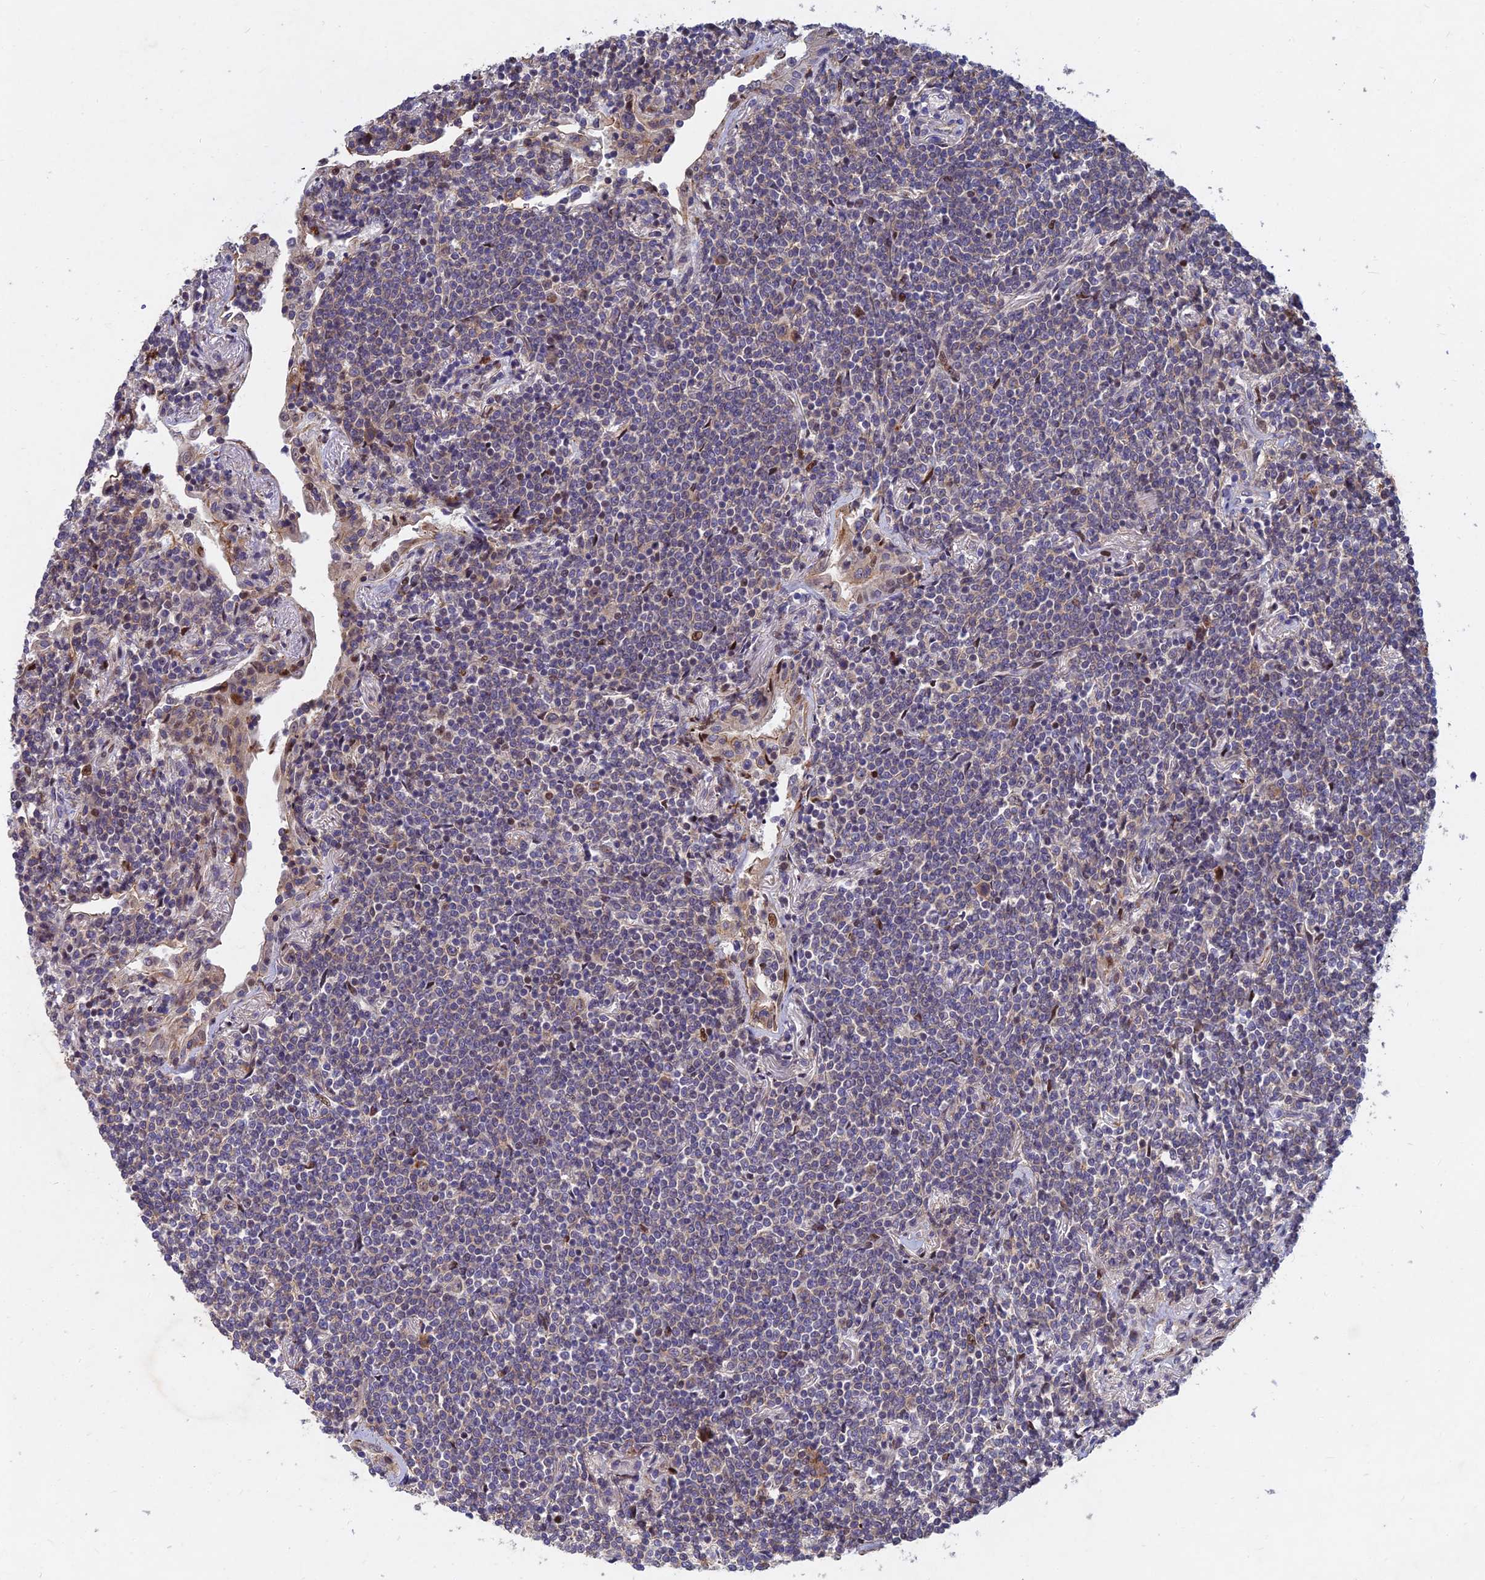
{"staining": {"intensity": "negative", "quantity": "none", "location": "none"}, "tissue": "lymphoma", "cell_type": "Tumor cells", "image_type": "cancer", "snomed": [{"axis": "morphology", "description": "Malignant lymphoma, non-Hodgkin's type, Low grade"}, {"axis": "topography", "description": "Lung"}], "caption": "An immunohistochemistry micrograph of low-grade malignant lymphoma, non-Hodgkin's type is shown. There is no staining in tumor cells of low-grade malignant lymphoma, non-Hodgkin's type.", "gene": "RELCH", "patient": {"sex": "female", "age": 71}}